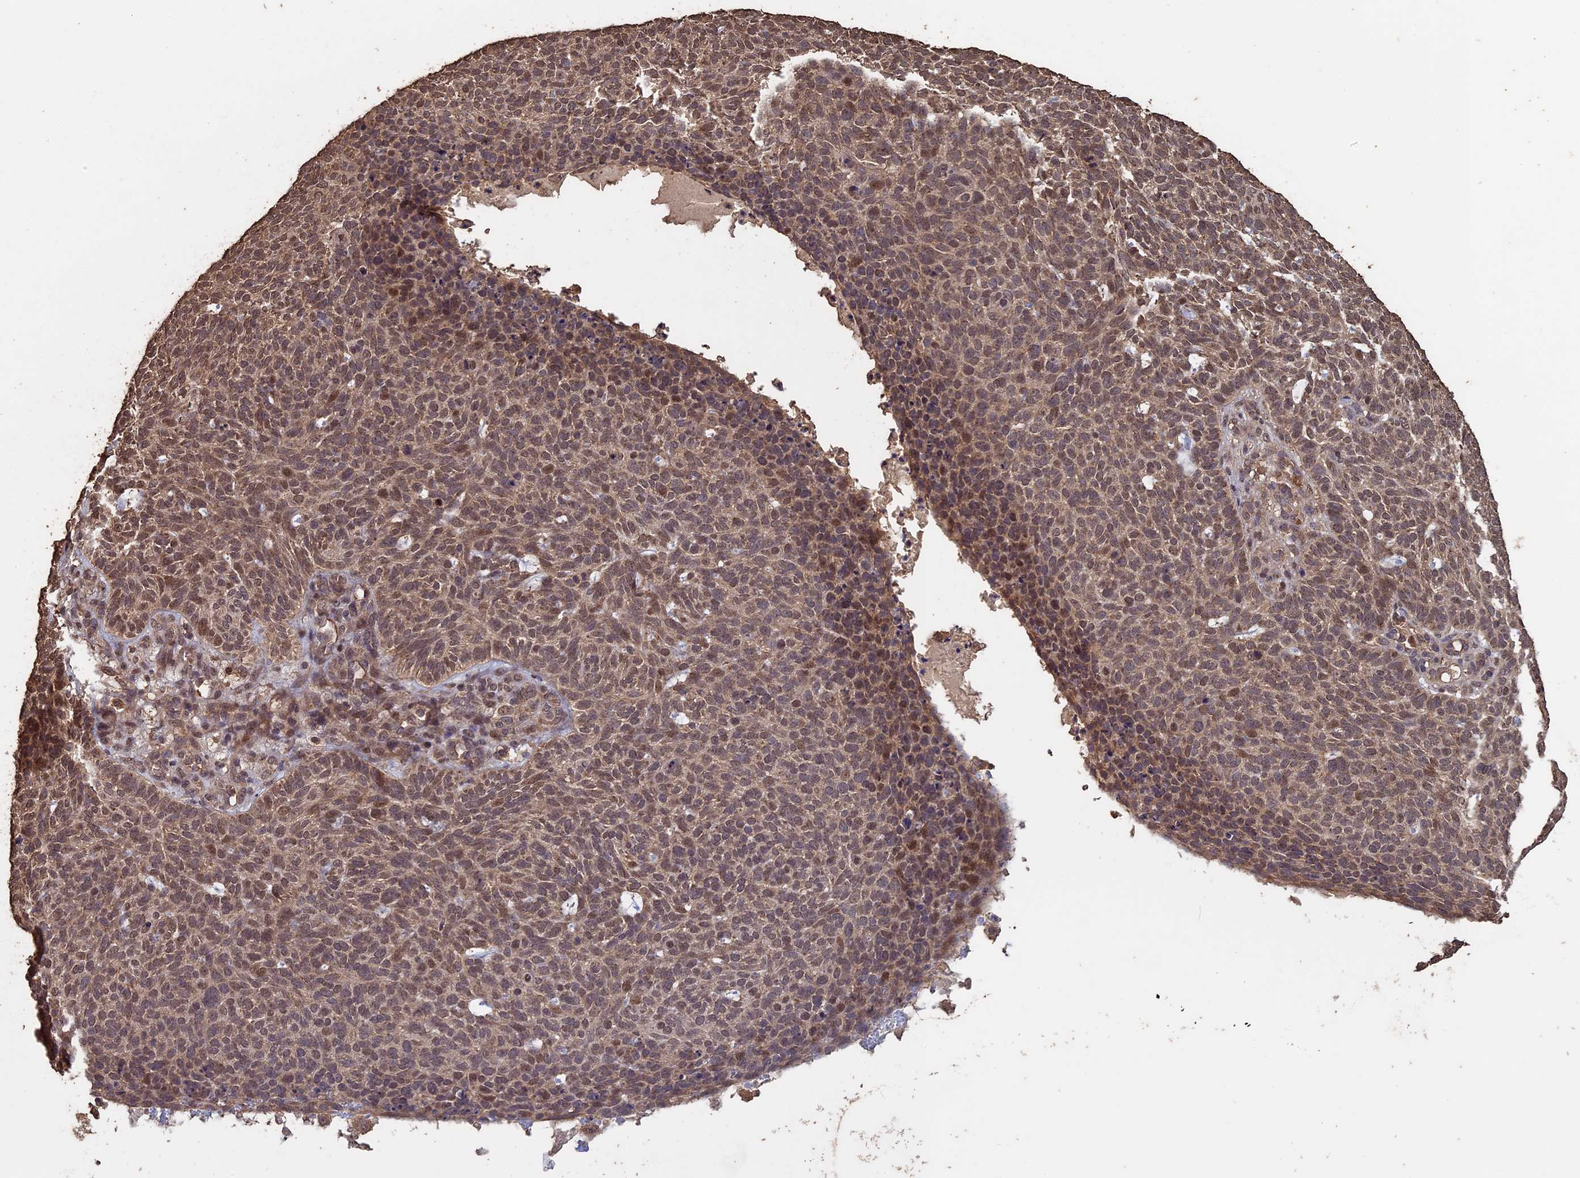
{"staining": {"intensity": "weak", "quantity": ">75%", "location": "cytoplasmic/membranous,nuclear"}, "tissue": "skin cancer", "cell_type": "Tumor cells", "image_type": "cancer", "snomed": [{"axis": "morphology", "description": "Squamous cell carcinoma, NOS"}, {"axis": "topography", "description": "Skin"}], "caption": "Immunohistochemistry (IHC) (DAB) staining of human skin cancer (squamous cell carcinoma) displays weak cytoplasmic/membranous and nuclear protein staining in approximately >75% of tumor cells.", "gene": "HUNK", "patient": {"sex": "female", "age": 90}}